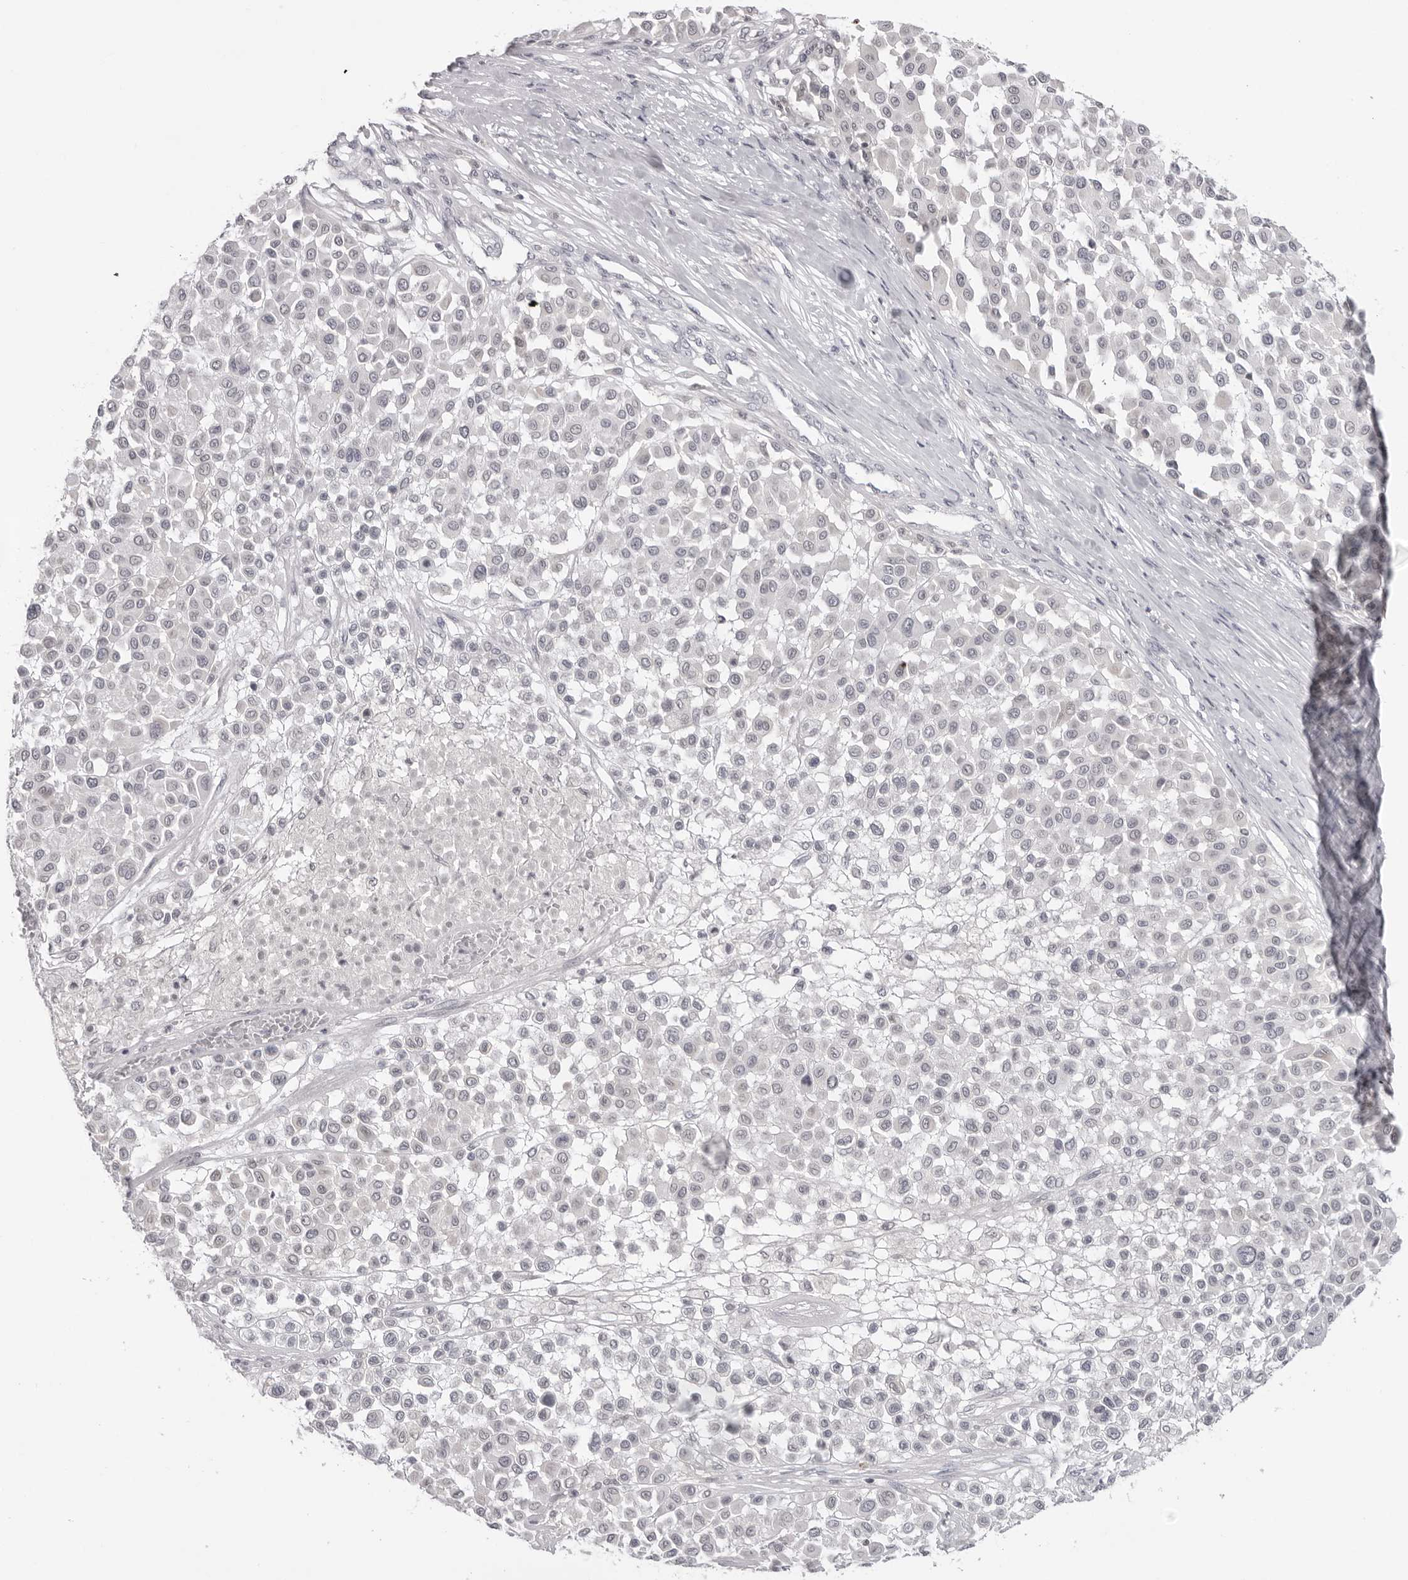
{"staining": {"intensity": "negative", "quantity": "none", "location": "none"}, "tissue": "melanoma", "cell_type": "Tumor cells", "image_type": "cancer", "snomed": [{"axis": "morphology", "description": "Malignant melanoma, Metastatic site"}, {"axis": "topography", "description": "Soft tissue"}], "caption": "IHC photomicrograph of melanoma stained for a protein (brown), which demonstrates no expression in tumor cells.", "gene": "ACP6", "patient": {"sex": "male", "age": 41}}